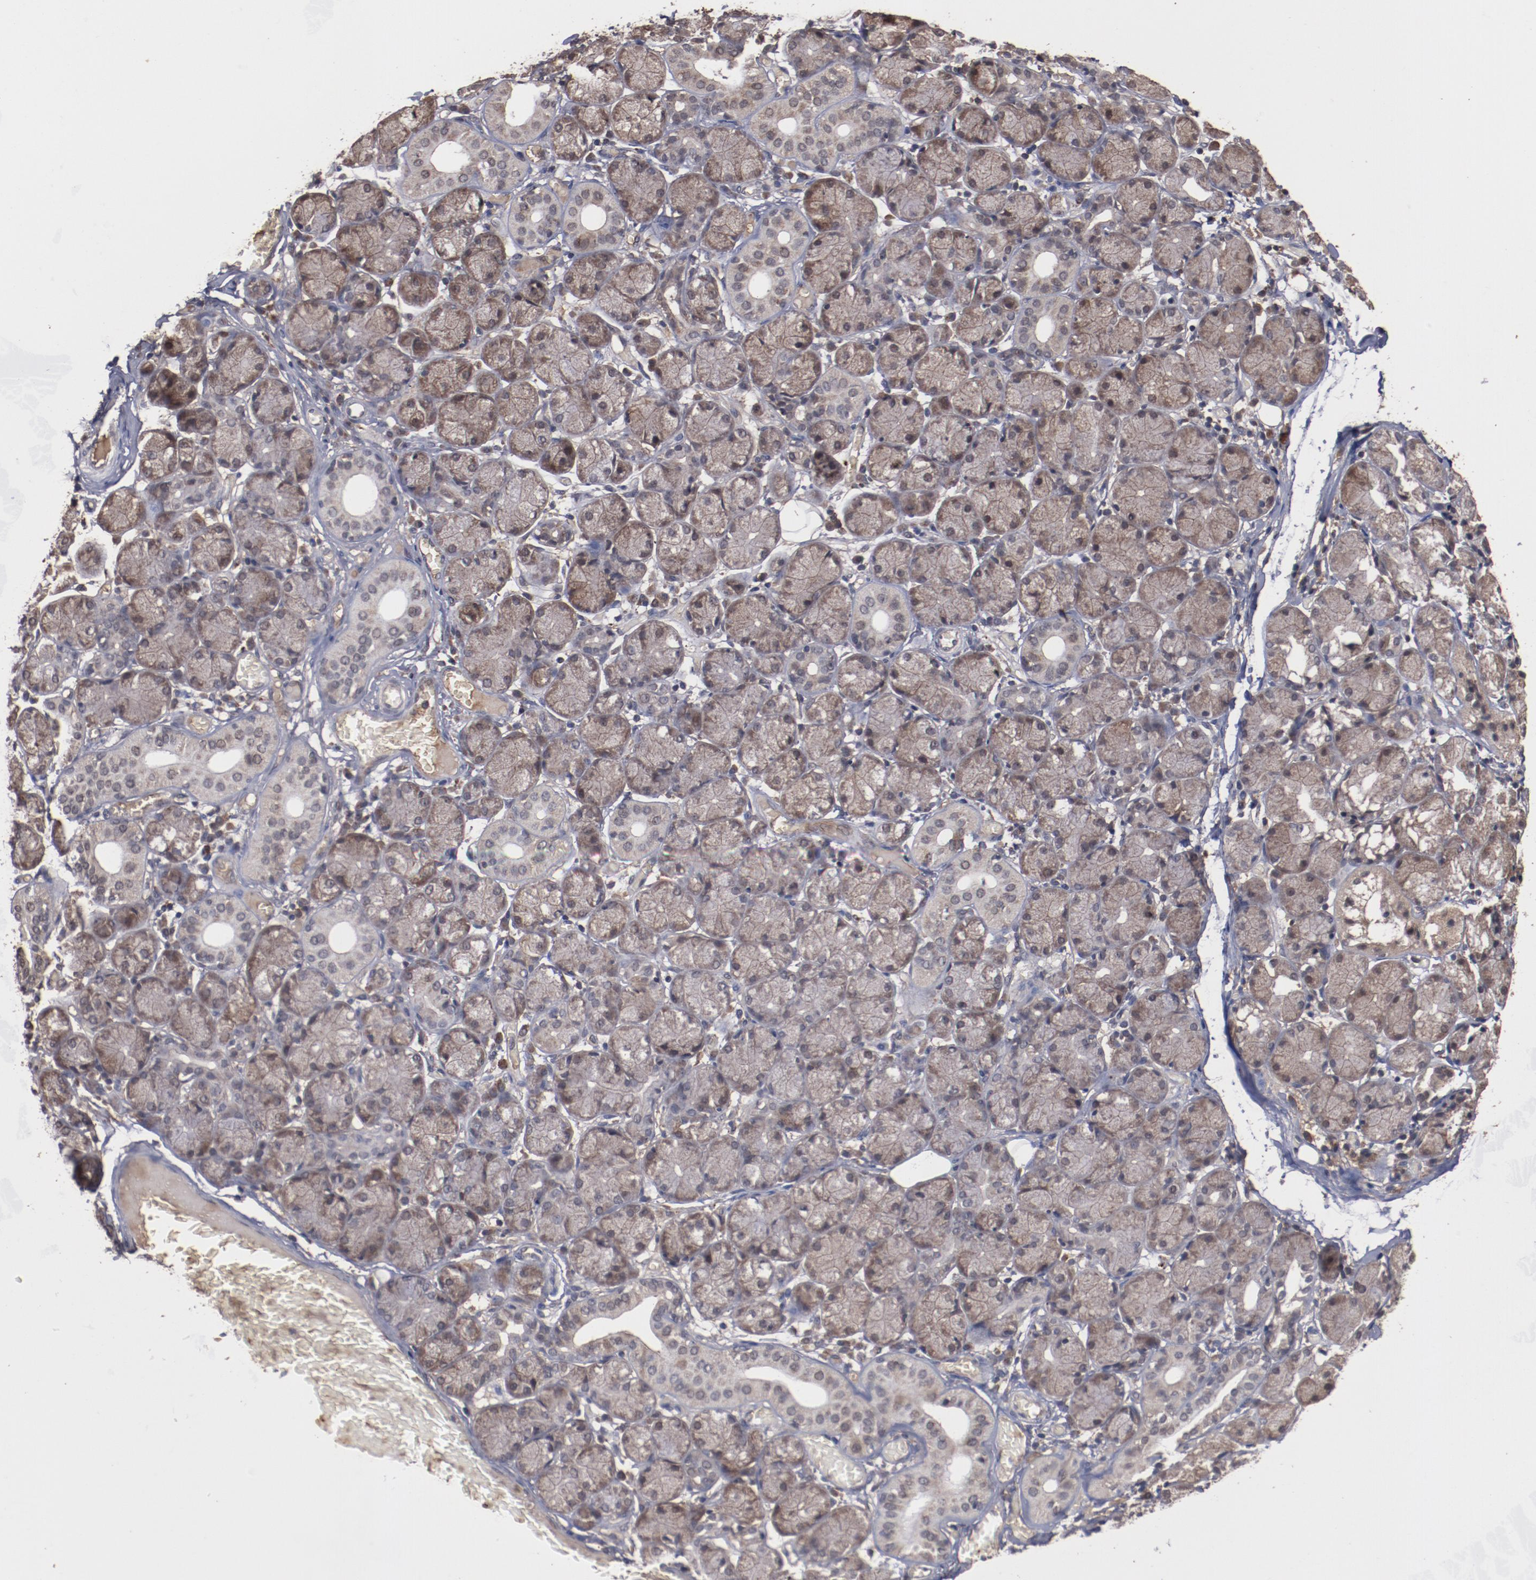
{"staining": {"intensity": "moderate", "quantity": ">75%", "location": "cytoplasmic/membranous"}, "tissue": "salivary gland", "cell_type": "Glandular cells", "image_type": "normal", "snomed": [{"axis": "morphology", "description": "Normal tissue, NOS"}, {"axis": "topography", "description": "Salivary gland"}], "caption": "The micrograph displays staining of unremarkable salivary gland, revealing moderate cytoplasmic/membranous protein expression (brown color) within glandular cells.", "gene": "TENM1", "patient": {"sex": "female", "age": 24}}